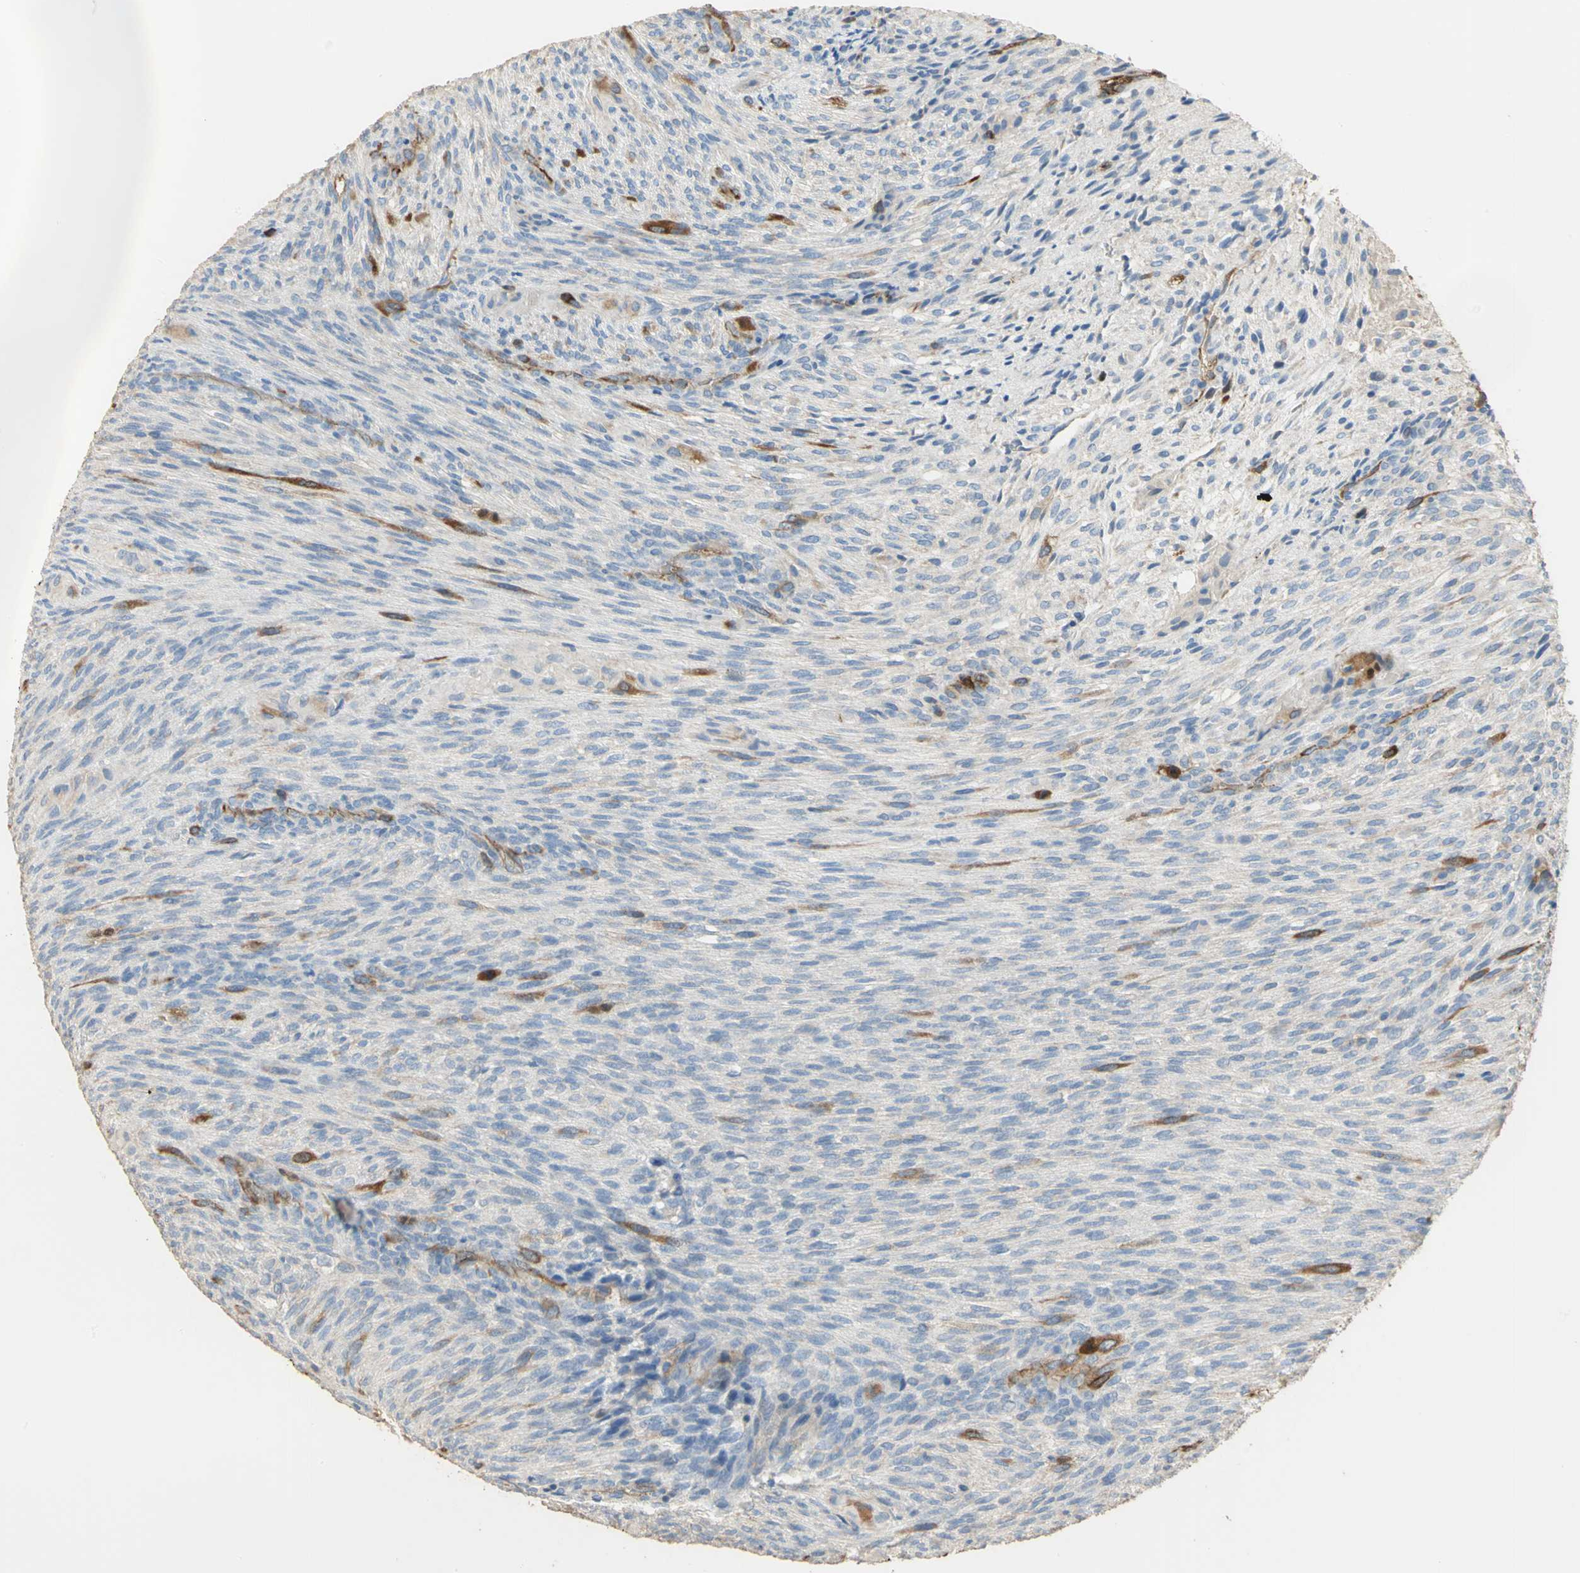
{"staining": {"intensity": "strong", "quantity": "<25%", "location": "cytoplasmic/membranous"}, "tissue": "glioma", "cell_type": "Tumor cells", "image_type": "cancer", "snomed": [{"axis": "morphology", "description": "Glioma, malignant, High grade"}, {"axis": "topography", "description": "Cerebral cortex"}], "caption": "This histopathology image reveals immunohistochemistry (IHC) staining of human glioma, with medium strong cytoplasmic/membranous expression in about <25% of tumor cells.", "gene": "DLGAP5", "patient": {"sex": "female", "age": 55}}